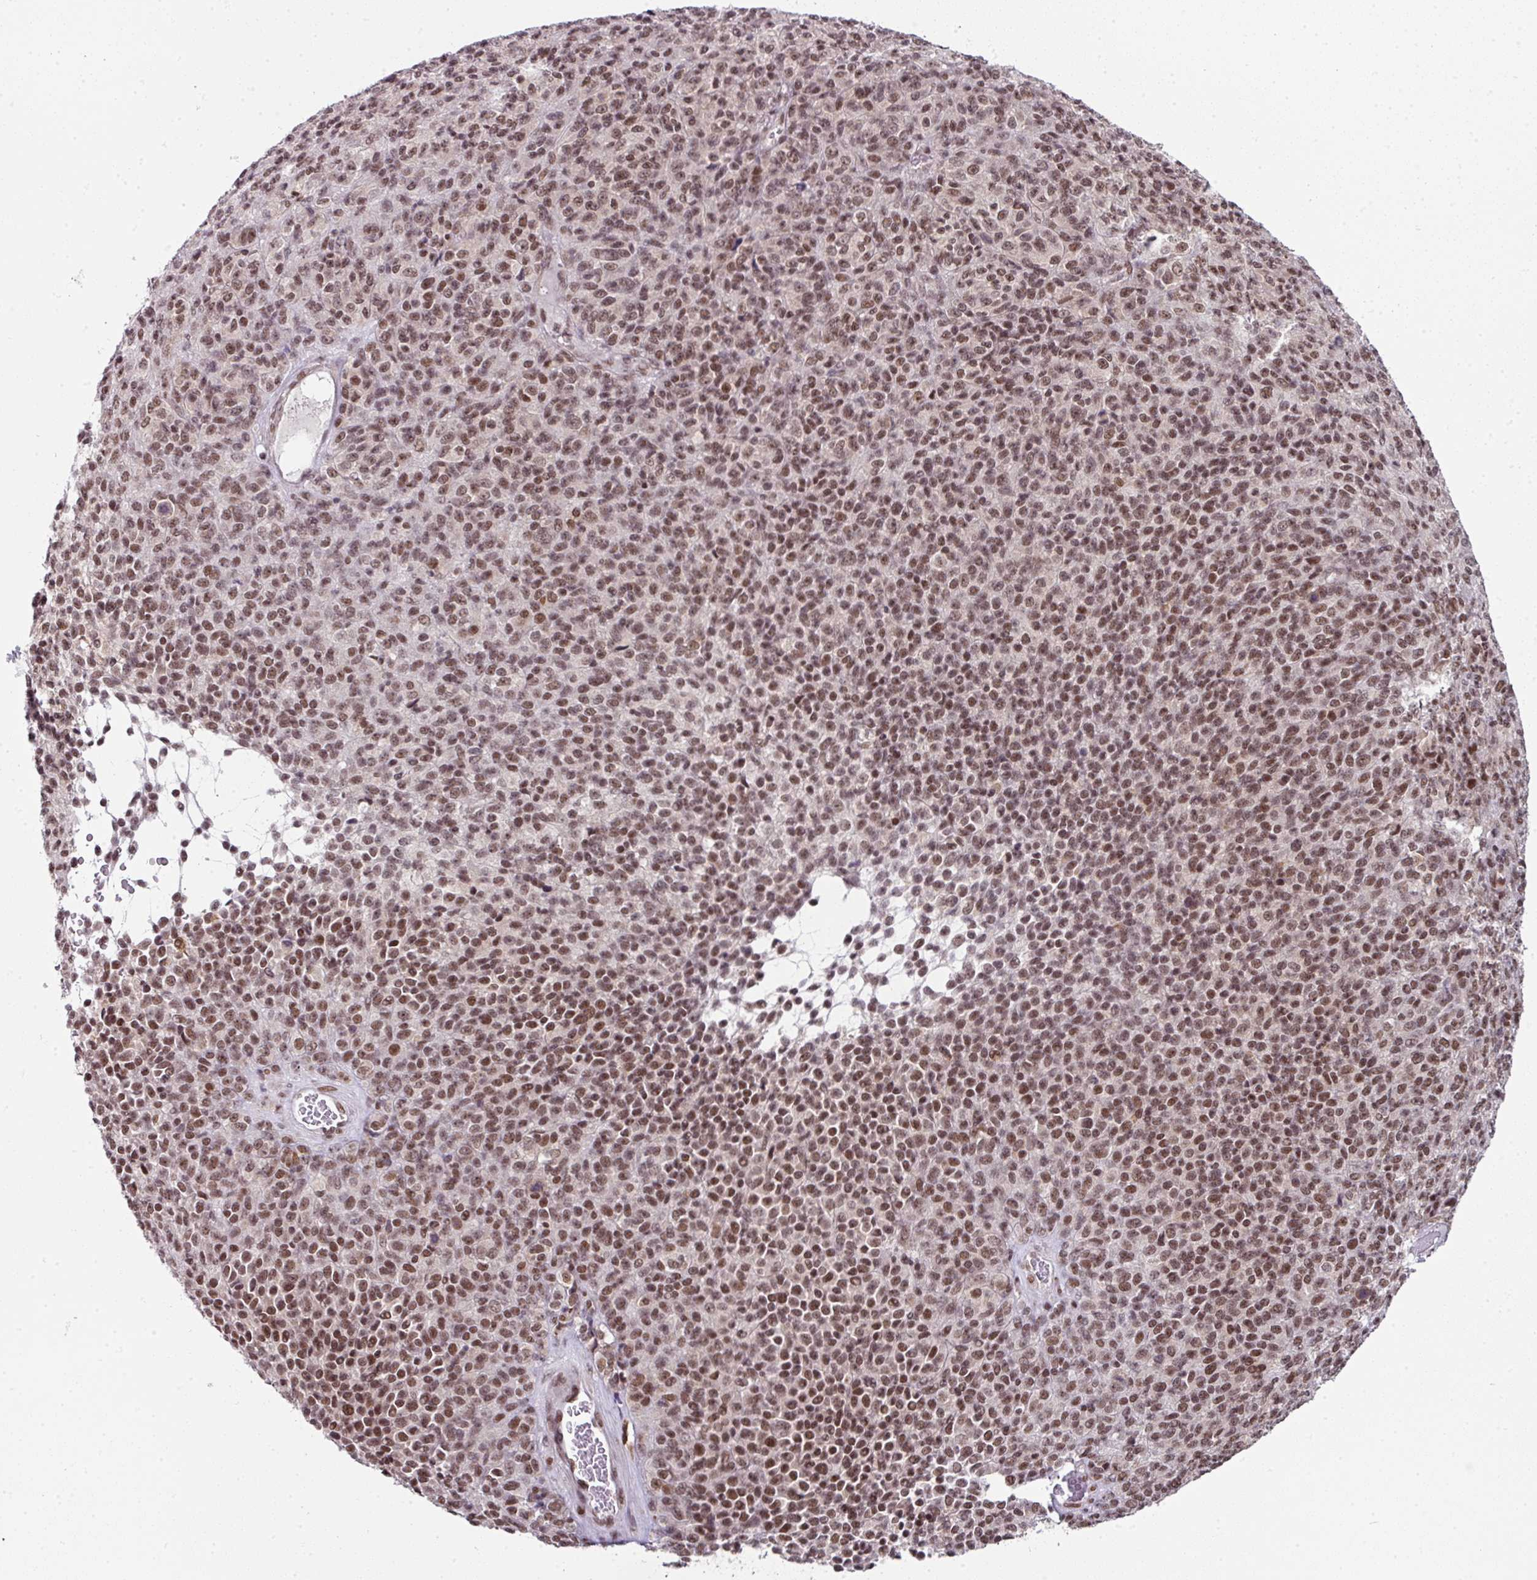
{"staining": {"intensity": "moderate", "quantity": ">75%", "location": "nuclear"}, "tissue": "melanoma", "cell_type": "Tumor cells", "image_type": "cancer", "snomed": [{"axis": "morphology", "description": "Malignant melanoma, Metastatic site"}, {"axis": "topography", "description": "Brain"}], "caption": "Approximately >75% of tumor cells in human melanoma display moderate nuclear protein staining as visualized by brown immunohistochemical staining.", "gene": "NFYA", "patient": {"sex": "female", "age": 56}}